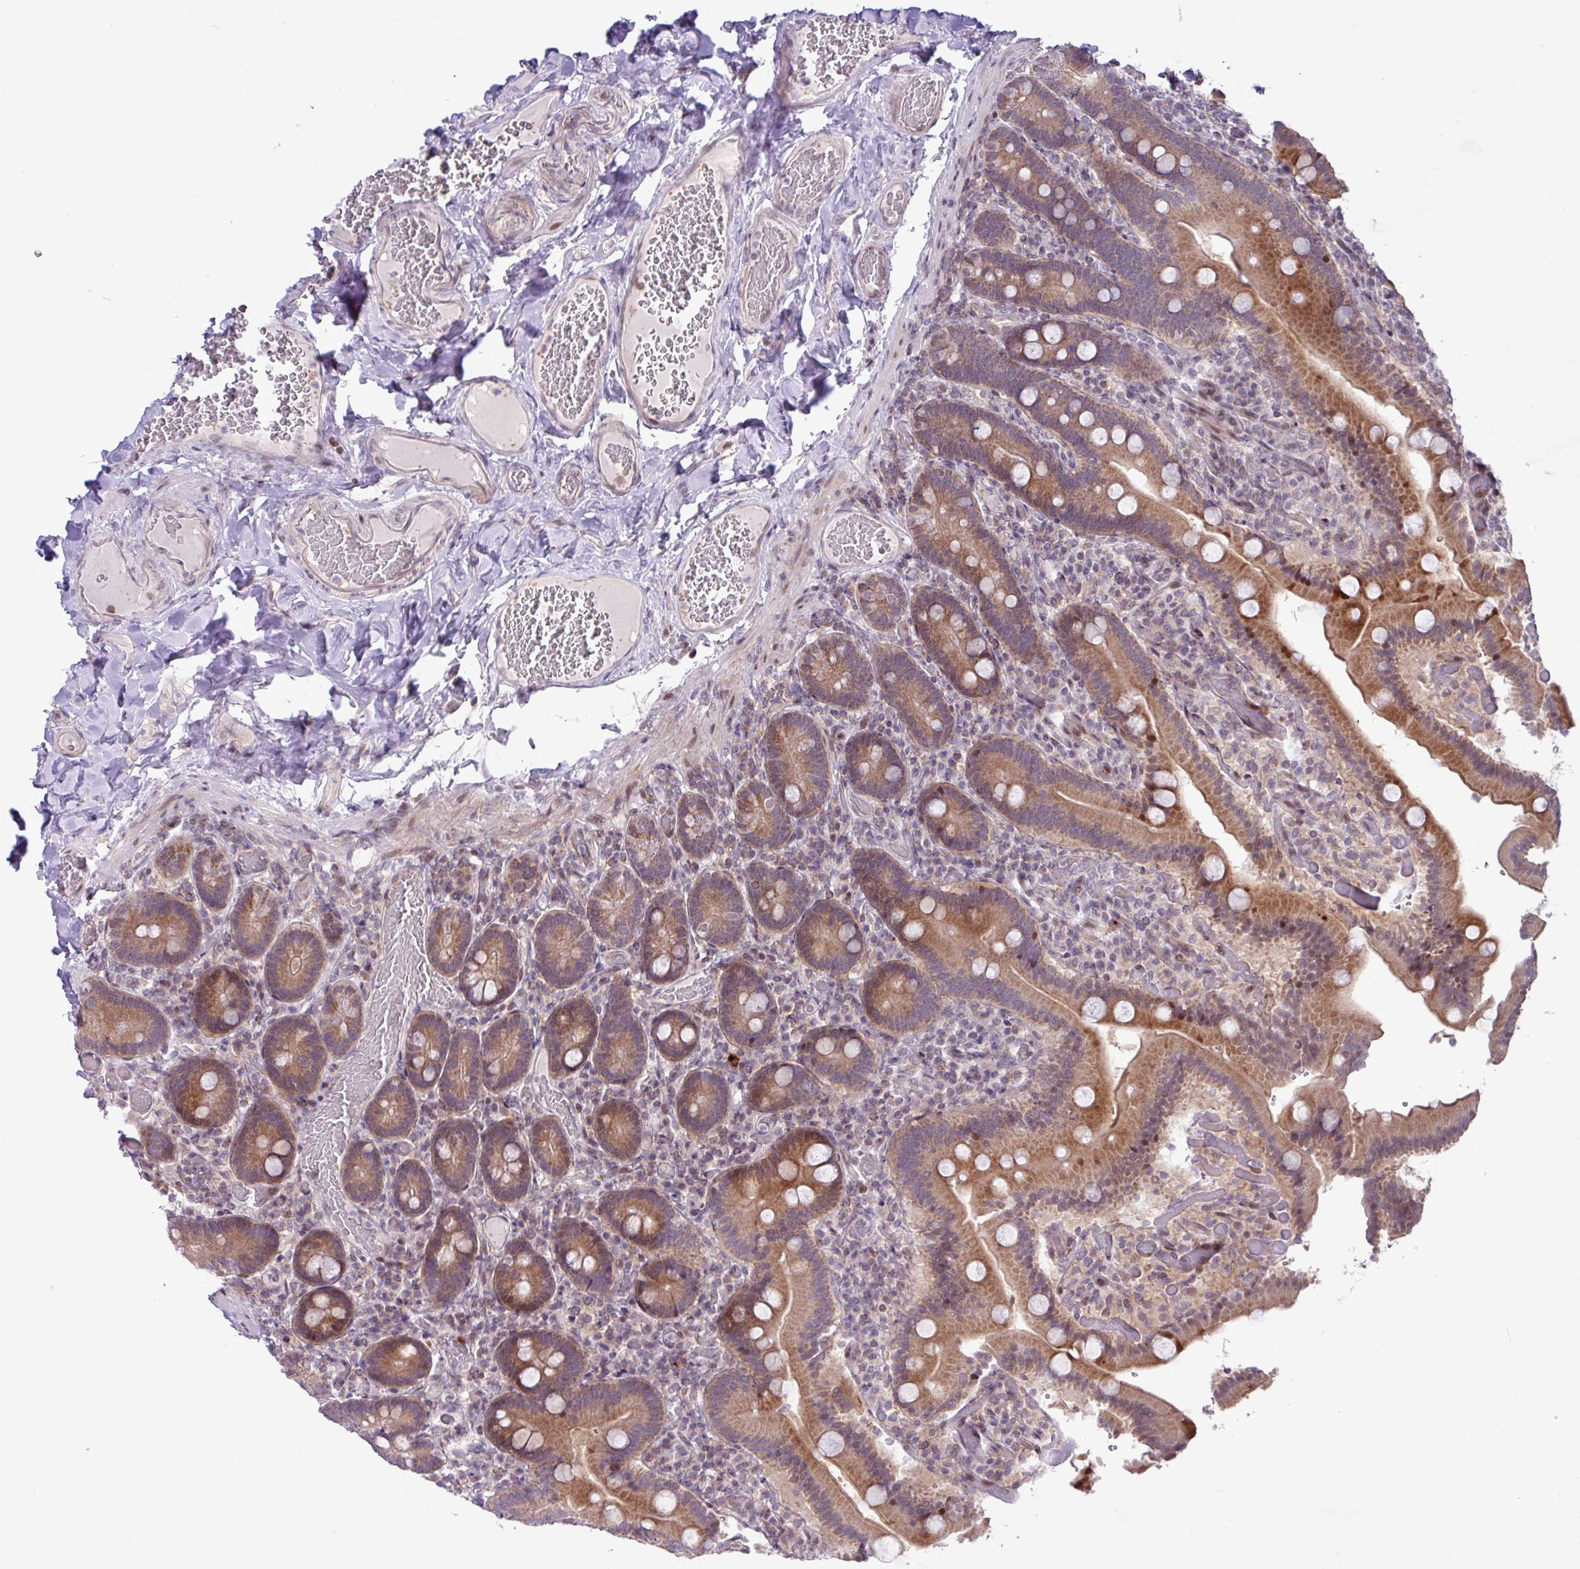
{"staining": {"intensity": "moderate", "quantity": ">75%", "location": "cytoplasmic/membranous"}, "tissue": "duodenum", "cell_type": "Glandular cells", "image_type": "normal", "snomed": [{"axis": "morphology", "description": "Normal tissue, NOS"}, {"axis": "topography", "description": "Duodenum"}], "caption": "Protein staining by IHC reveals moderate cytoplasmic/membranous staining in approximately >75% of glandular cells in normal duodenum. (brown staining indicates protein expression, while blue staining denotes nuclei).", "gene": "RTL3", "patient": {"sex": "female", "age": 62}}